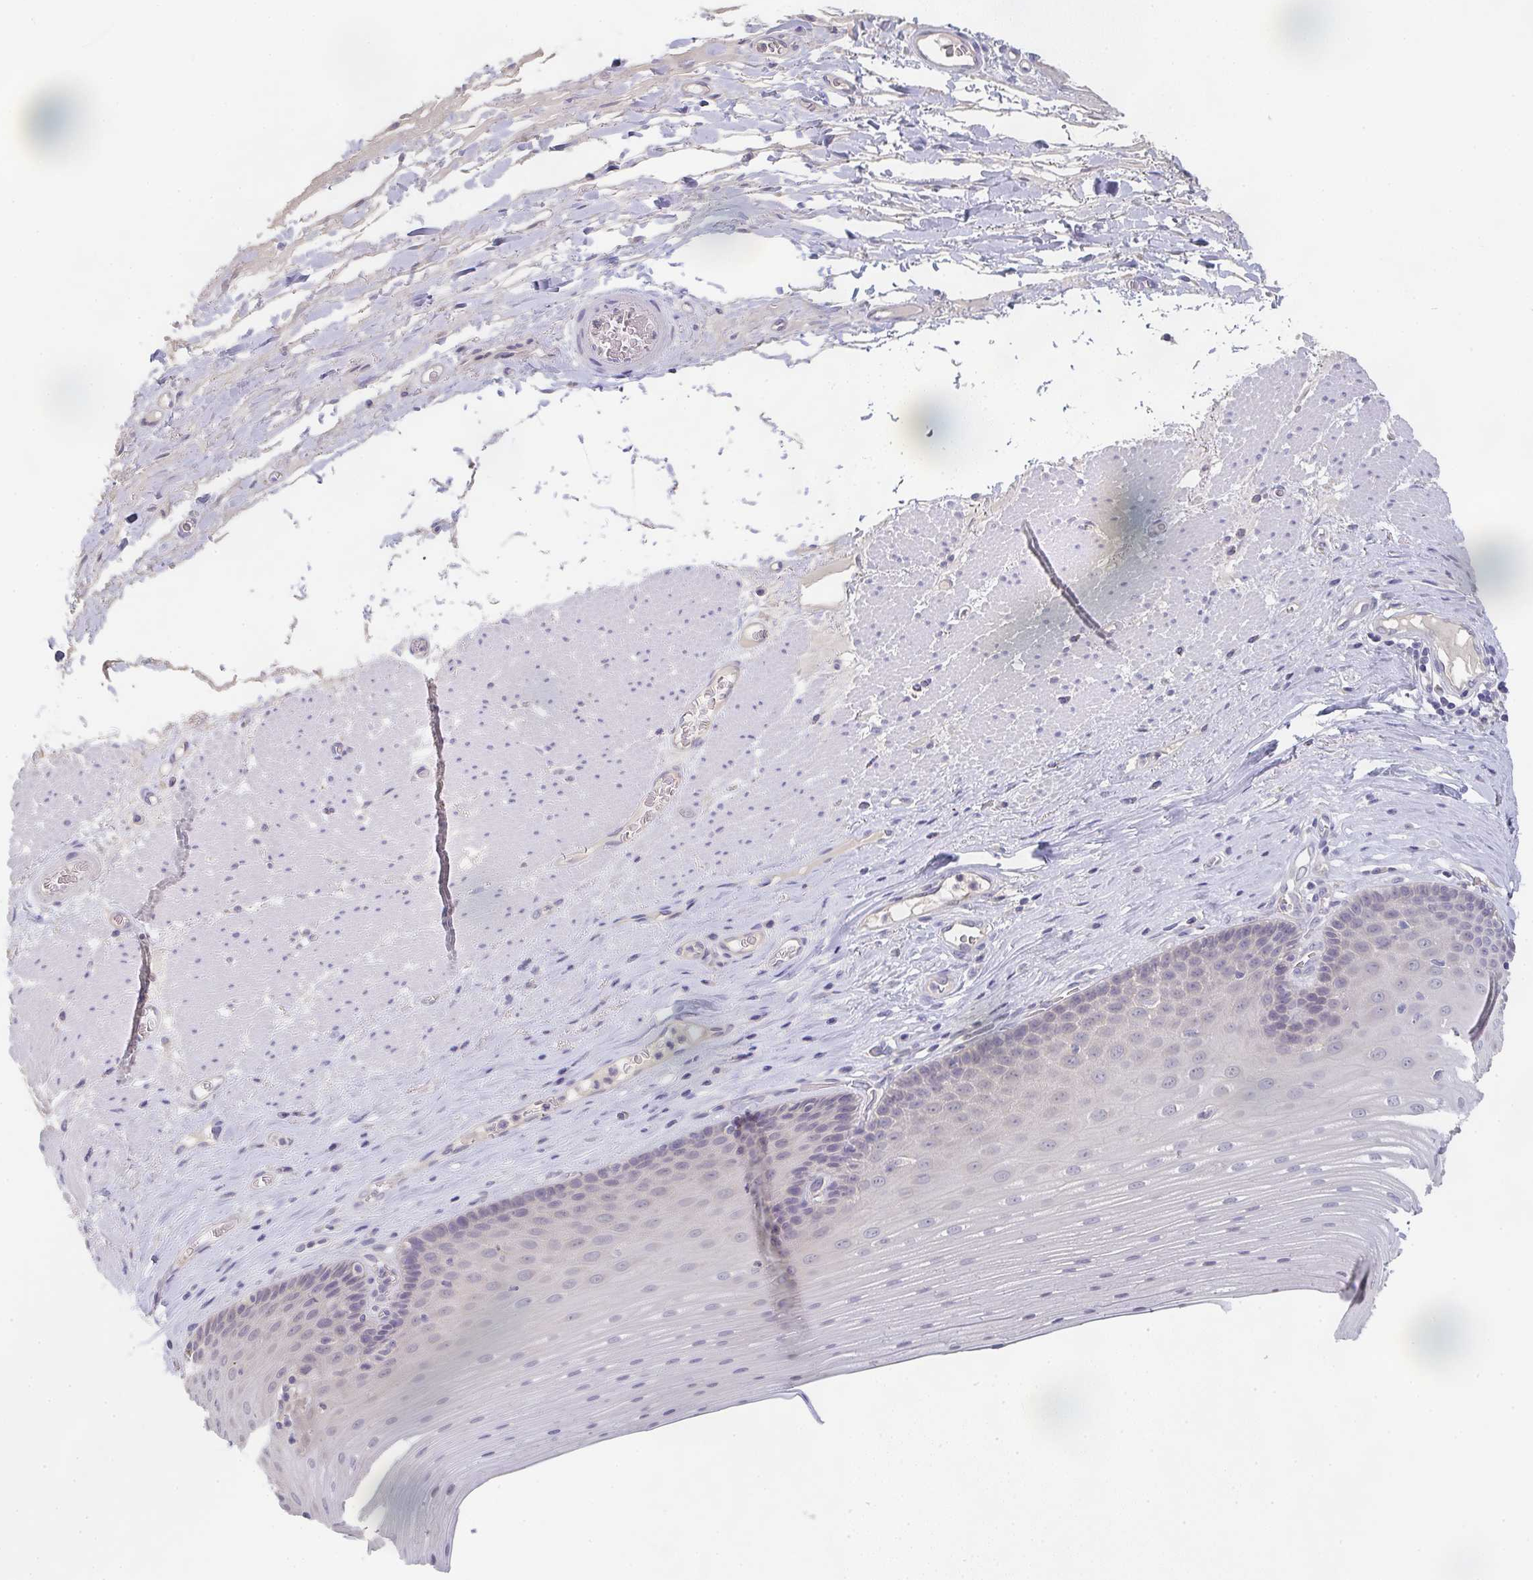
{"staining": {"intensity": "negative", "quantity": "none", "location": "none"}, "tissue": "esophagus", "cell_type": "Squamous epithelial cells", "image_type": "normal", "snomed": [{"axis": "morphology", "description": "Normal tissue, NOS"}, {"axis": "topography", "description": "Esophagus"}], "caption": "This is an IHC image of unremarkable human esophagus. There is no staining in squamous epithelial cells.", "gene": "CHMP5", "patient": {"sex": "male", "age": 62}}